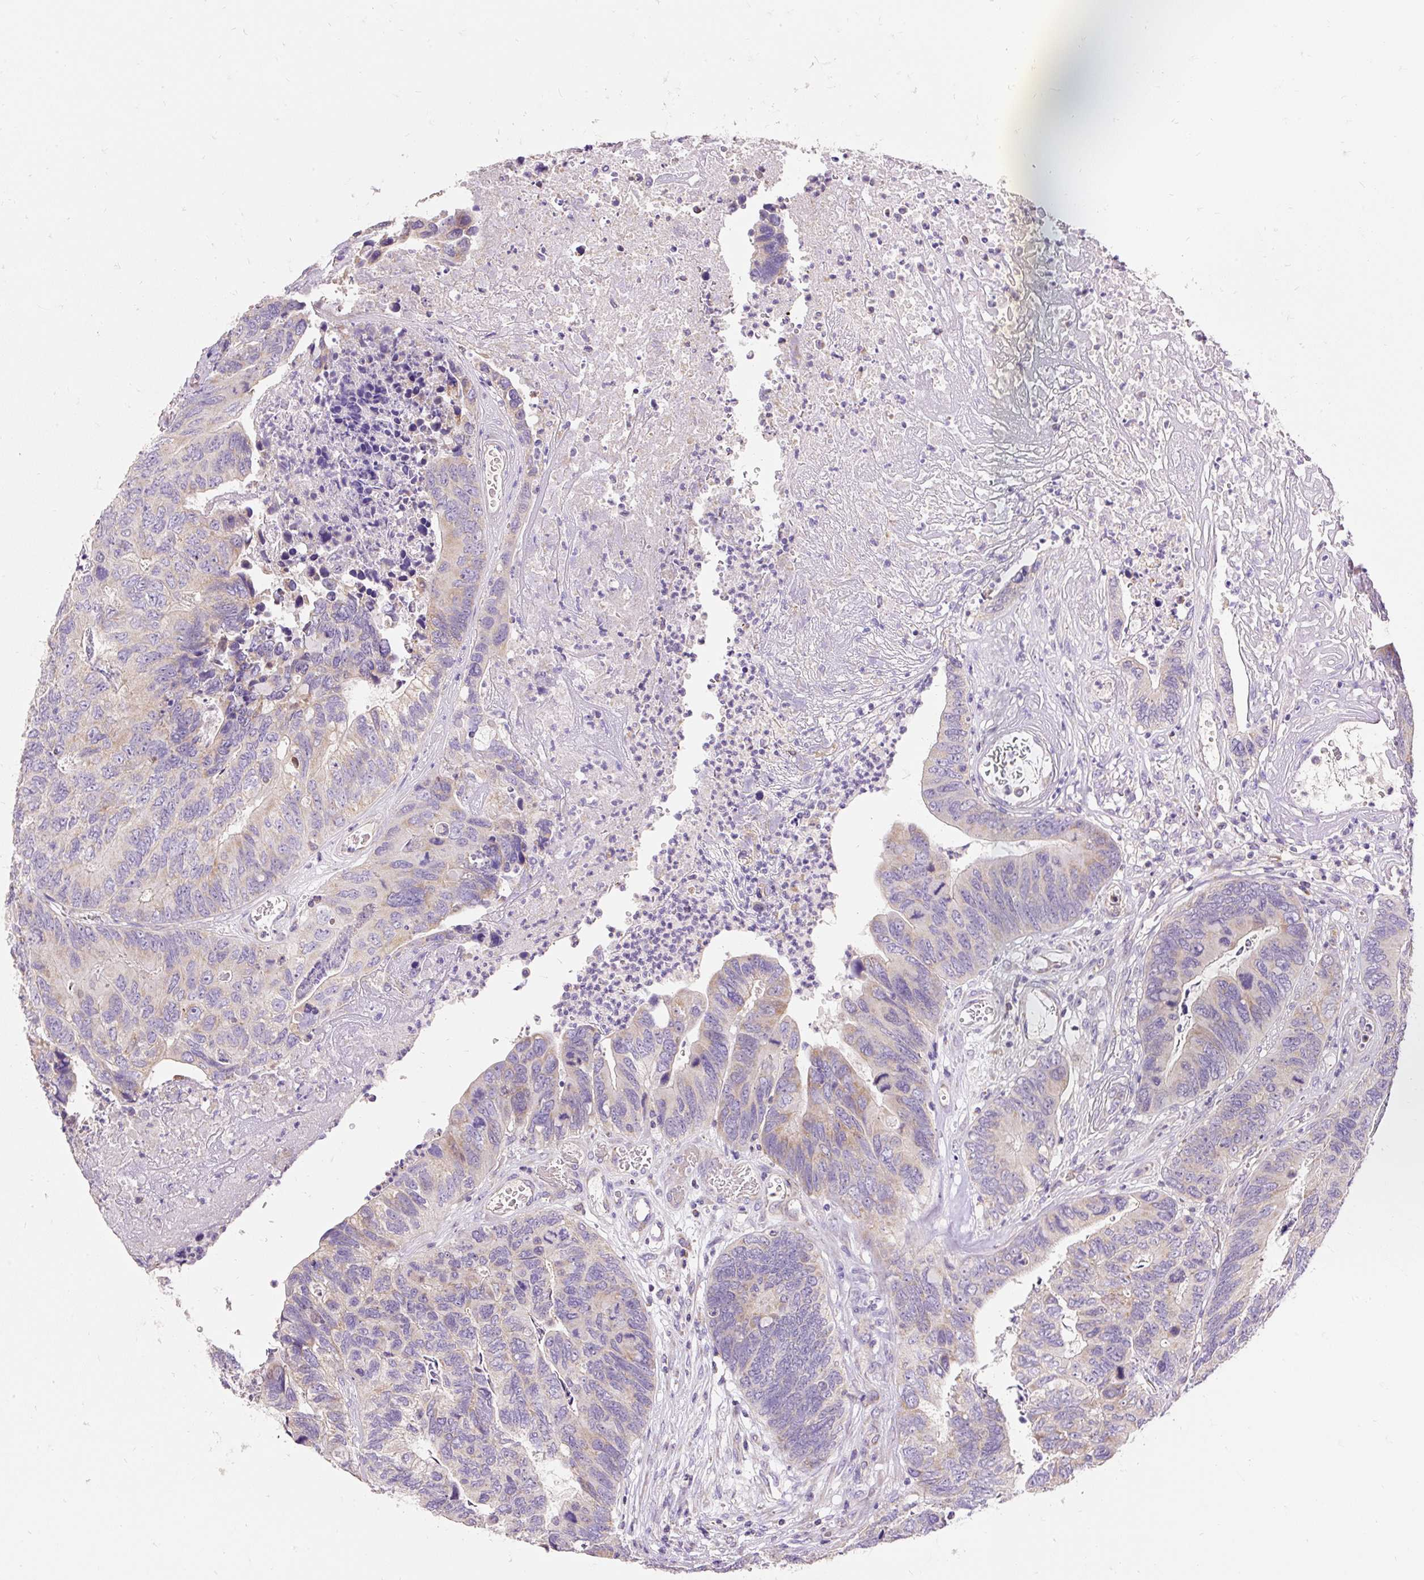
{"staining": {"intensity": "weak", "quantity": "<25%", "location": "cytoplasmic/membranous"}, "tissue": "colorectal cancer", "cell_type": "Tumor cells", "image_type": "cancer", "snomed": [{"axis": "morphology", "description": "Adenocarcinoma, NOS"}, {"axis": "topography", "description": "Colon"}], "caption": "Histopathology image shows no significant protein expression in tumor cells of colorectal cancer (adenocarcinoma).", "gene": "PMAIP1", "patient": {"sex": "female", "age": 67}}